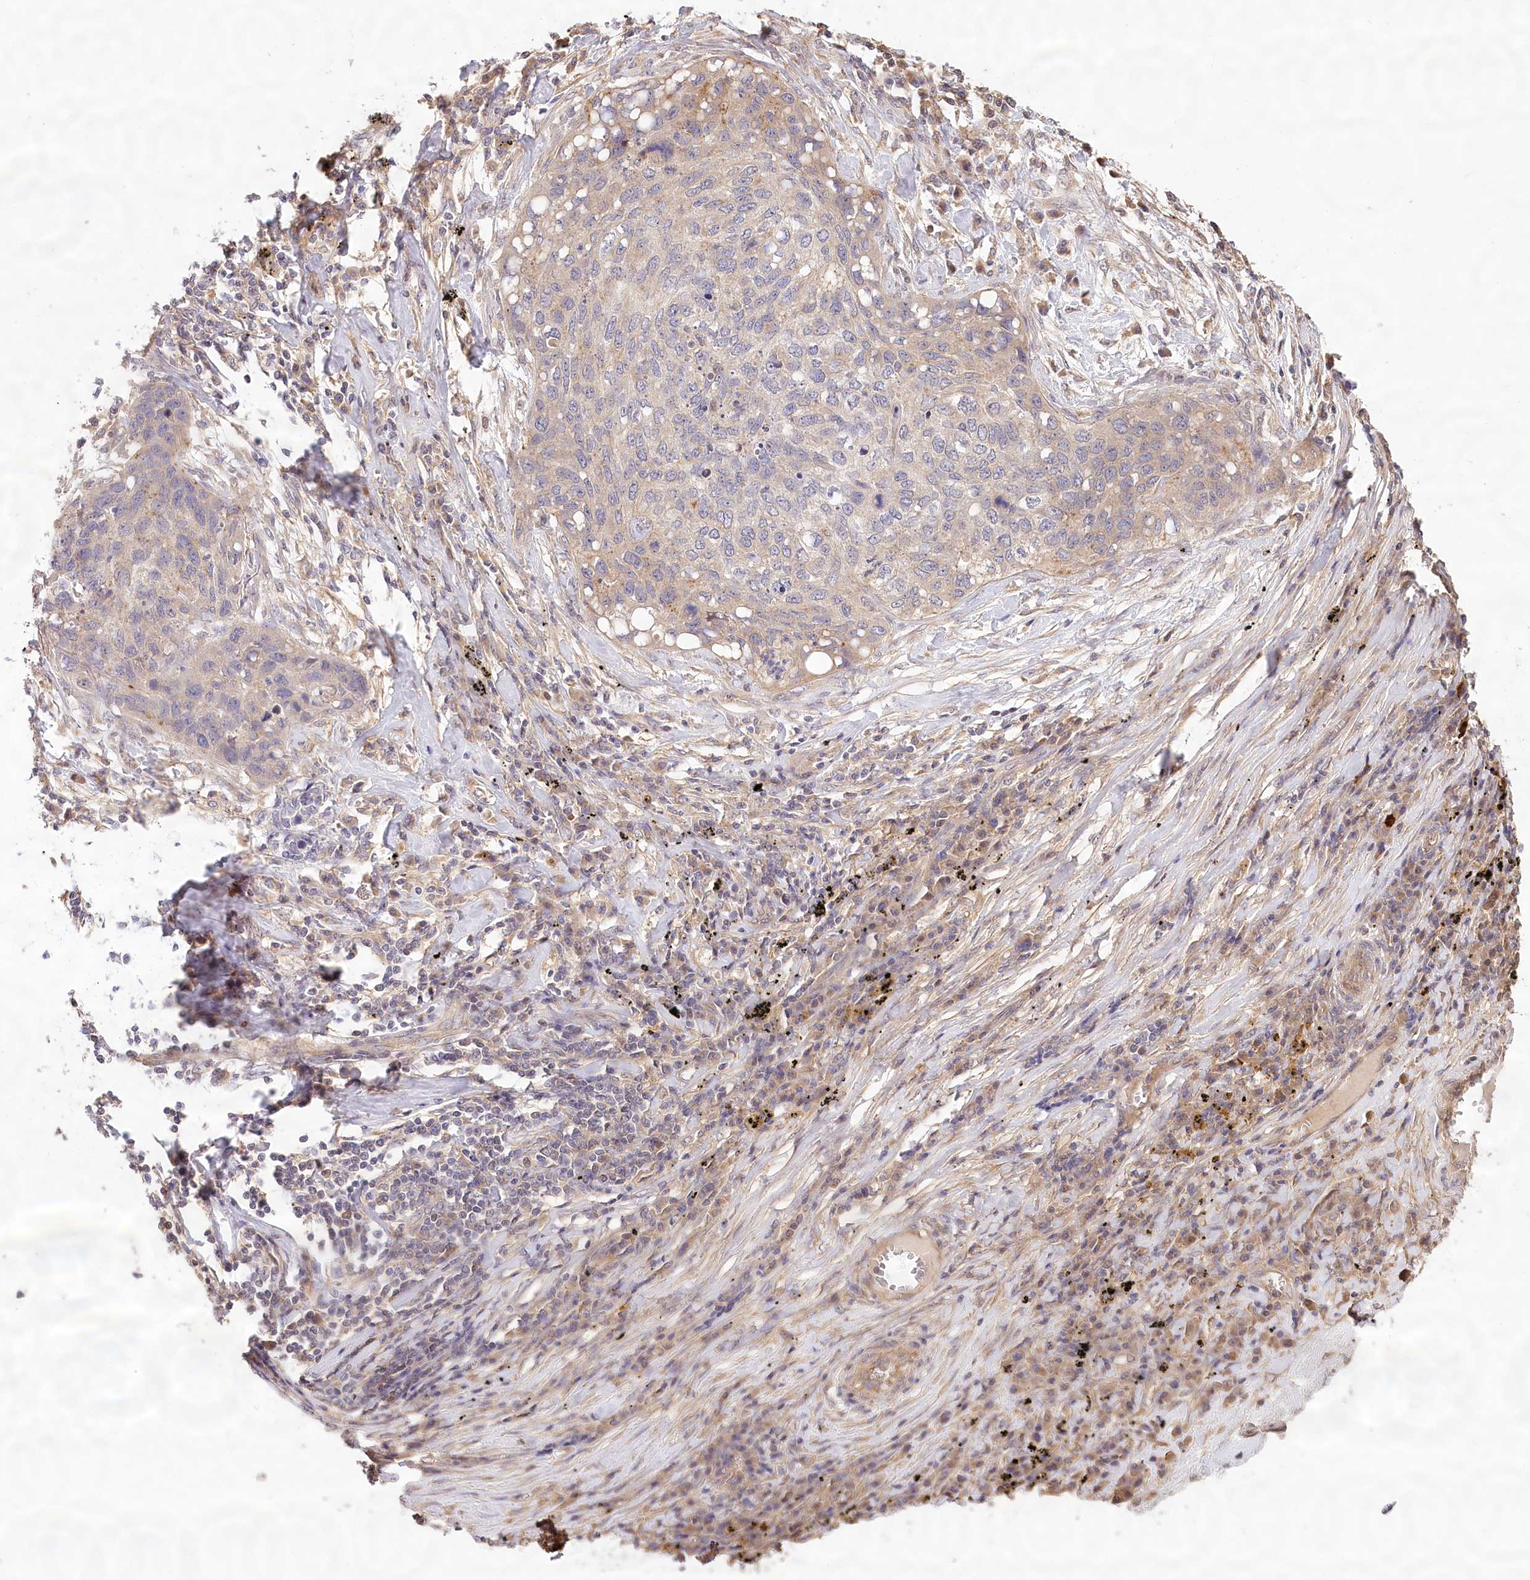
{"staining": {"intensity": "weak", "quantity": "<25%", "location": "cytoplasmic/membranous"}, "tissue": "lung cancer", "cell_type": "Tumor cells", "image_type": "cancer", "snomed": [{"axis": "morphology", "description": "Squamous cell carcinoma, NOS"}, {"axis": "topography", "description": "Lung"}], "caption": "IHC histopathology image of neoplastic tissue: human lung cancer stained with DAB (3,3'-diaminobenzidine) displays no significant protein expression in tumor cells.", "gene": "LSS", "patient": {"sex": "female", "age": 63}}